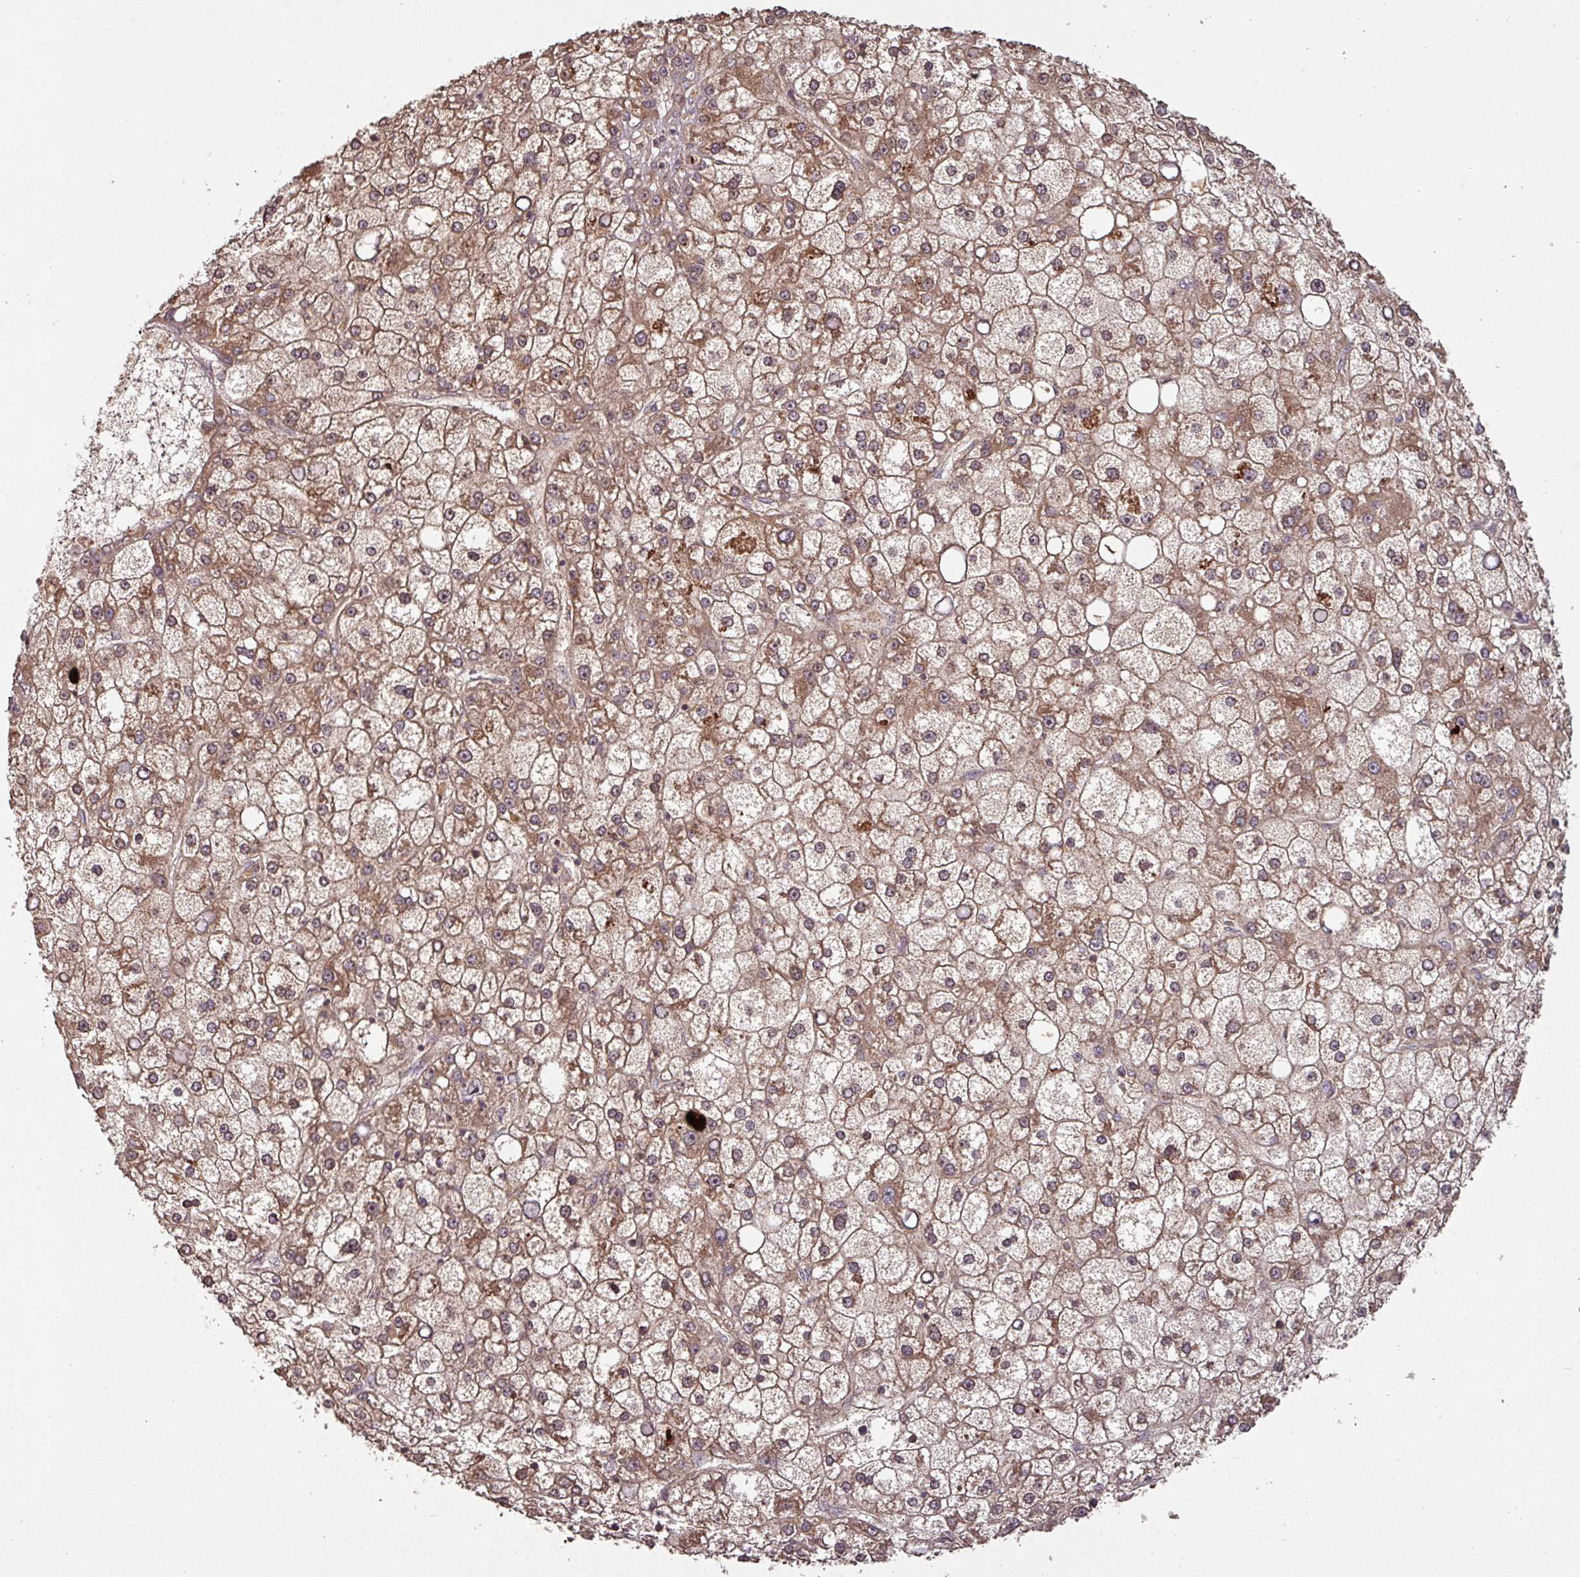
{"staining": {"intensity": "moderate", "quantity": ">75%", "location": "cytoplasmic/membranous"}, "tissue": "liver cancer", "cell_type": "Tumor cells", "image_type": "cancer", "snomed": [{"axis": "morphology", "description": "Carcinoma, Hepatocellular, NOS"}, {"axis": "topography", "description": "Liver"}], "caption": "This histopathology image reveals IHC staining of liver cancer (hepatocellular carcinoma), with medium moderate cytoplasmic/membranous expression in about >75% of tumor cells.", "gene": "MRRF", "patient": {"sex": "male", "age": 67}}